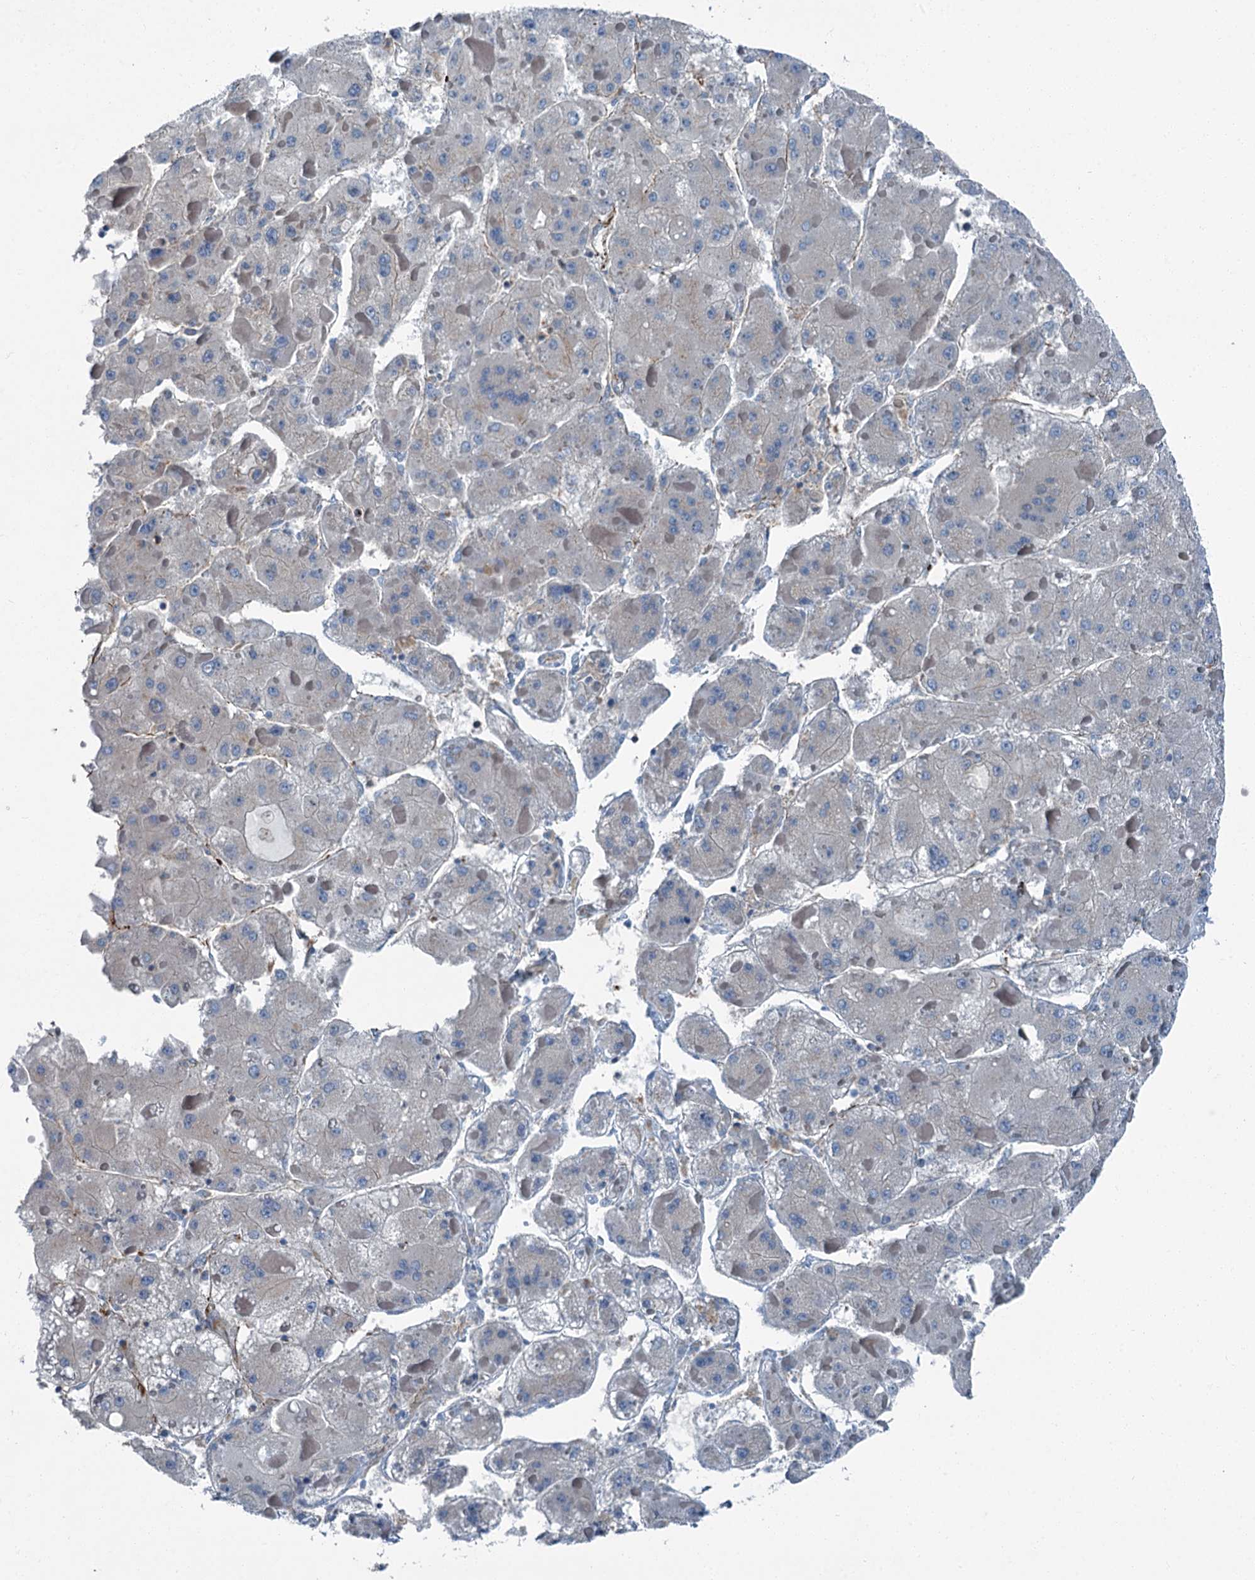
{"staining": {"intensity": "weak", "quantity": "<25%", "location": "cytoplasmic/membranous"}, "tissue": "liver cancer", "cell_type": "Tumor cells", "image_type": "cancer", "snomed": [{"axis": "morphology", "description": "Carcinoma, Hepatocellular, NOS"}, {"axis": "topography", "description": "Liver"}], "caption": "Human liver hepatocellular carcinoma stained for a protein using immunohistochemistry (IHC) displays no expression in tumor cells.", "gene": "AXL", "patient": {"sex": "female", "age": 73}}